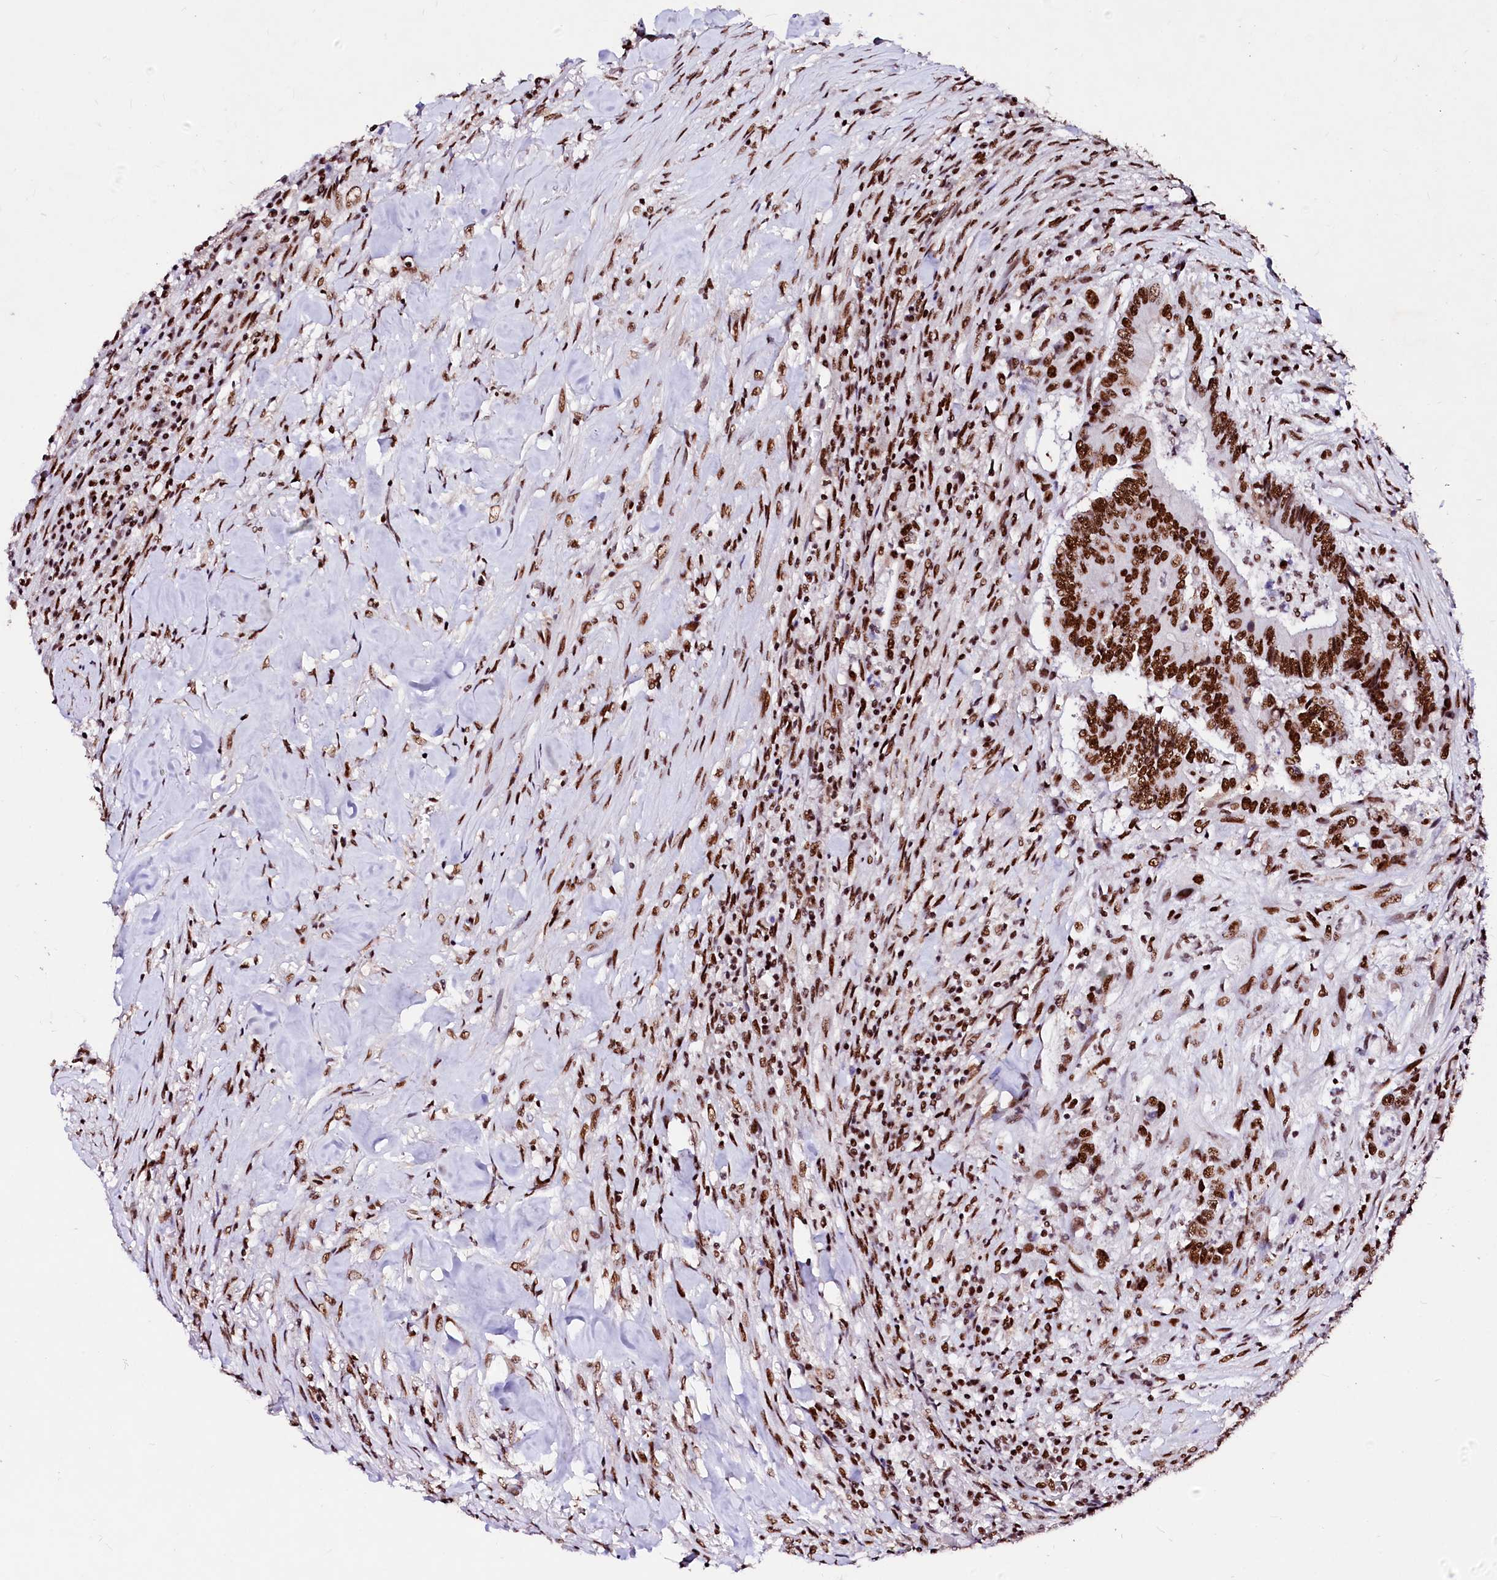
{"staining": {"intensity": "strong", "quantity": ">75%", "location": "nuclear"}, "tissue": "colorectal cancer", "cell_type": "Tumor cells", "image_type": "cancer", "snomed": [{"axis": "morphology", "description": "Adenocarcinoma, NOS"}, {"axis": "topography", "description": "Colon"}], "caption": "Immunohistochemistry (IHC) of adenocarcinoma (colorectal) demonstrates high levels of strong nuclear positivity in about >75% of tumor cells.", "gene": "CPSF6", "patient": {"sex": "male", "age": 83}}